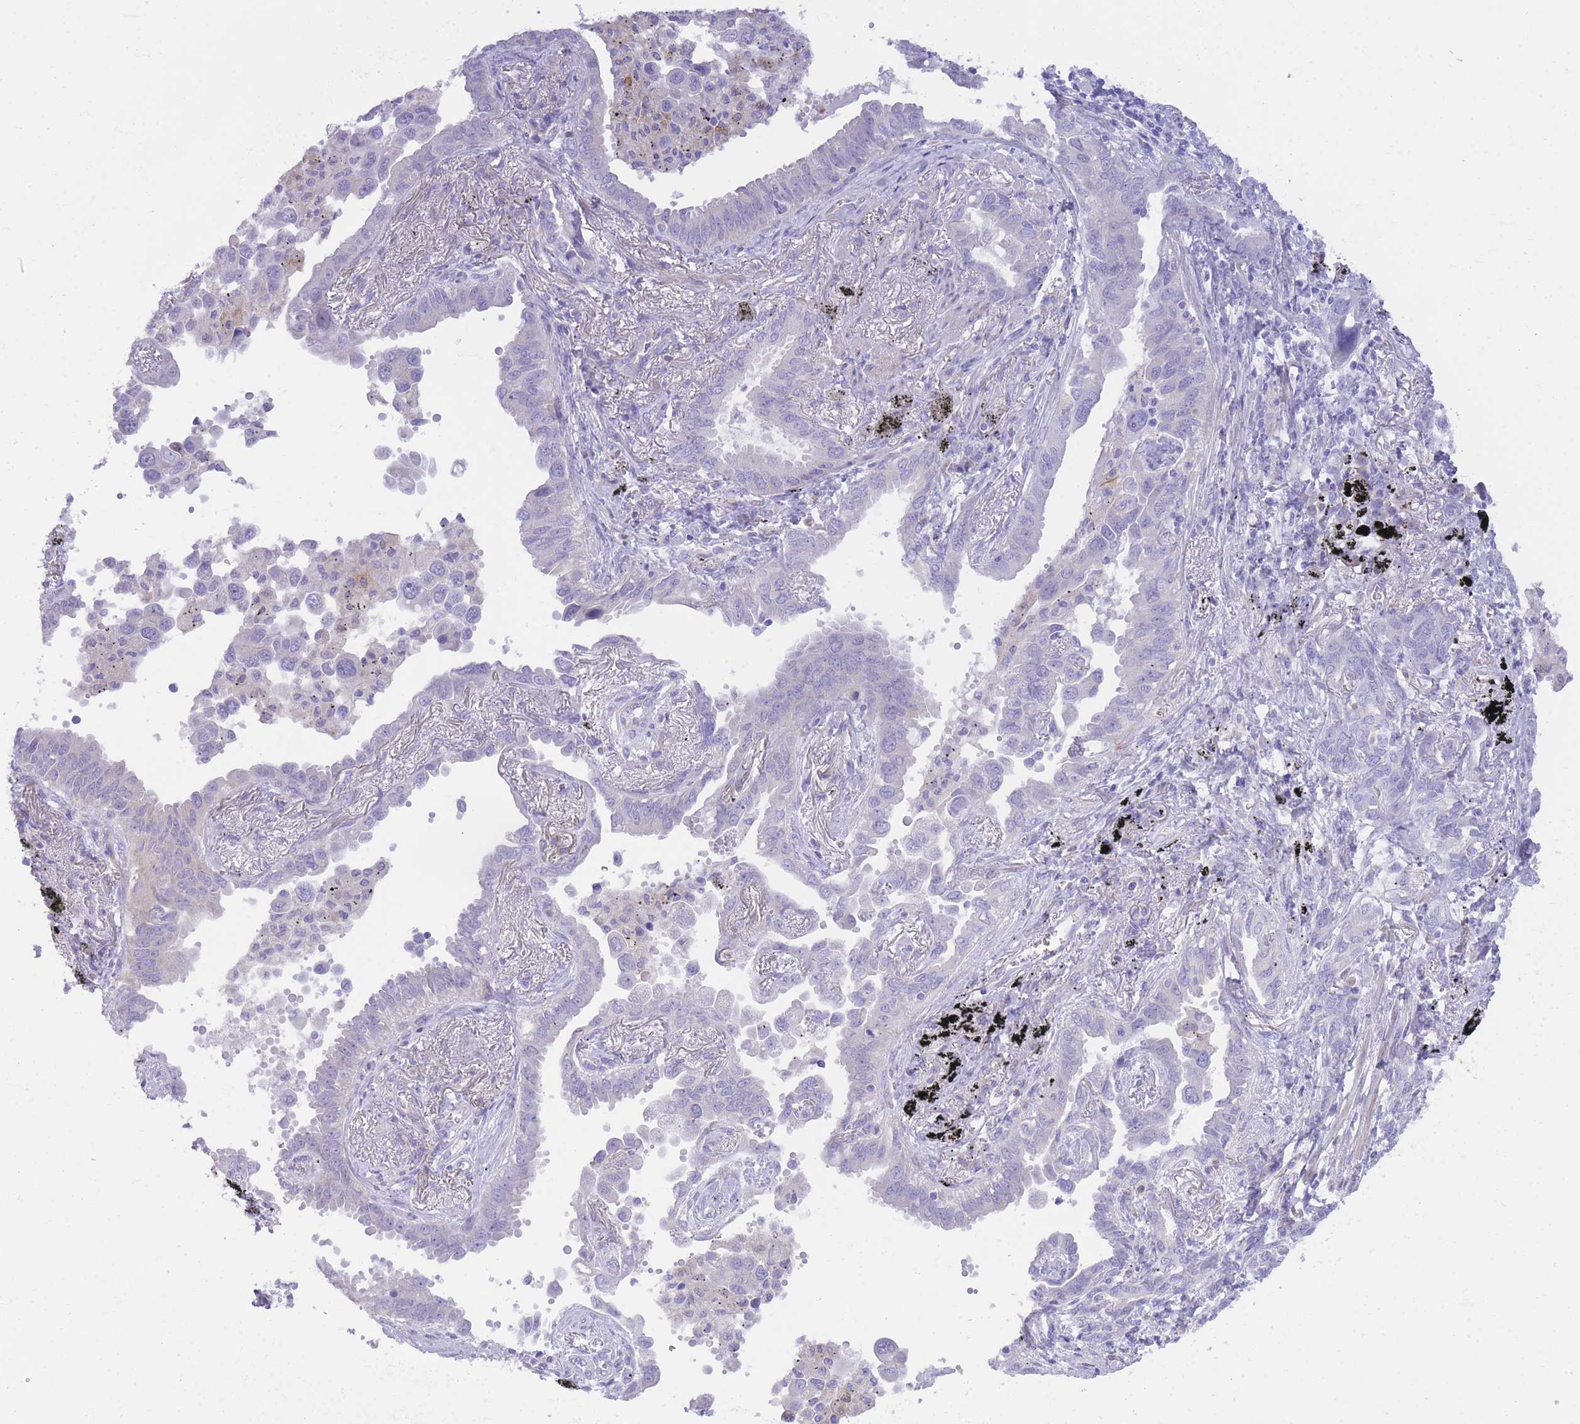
{"staining": {"intensity": "negative", "quantity": "none", "location": "none"}, "tissue": "lung cancer", "cell_type": "Tumor cells", "image_type": "cancer", "snomed": [{"axis": "morphology", "description": "Adenocarcinoma, NOS"}, {"axis": "topography", "description": "Lung"}], "caption": "This is an immunohistochemistry (IHC) histopathology image of human lung adenocarcinoma. There is no staining in tumor cells.", "gene": "QTRT1", "patient": {"sex": "male", "age": 67}}